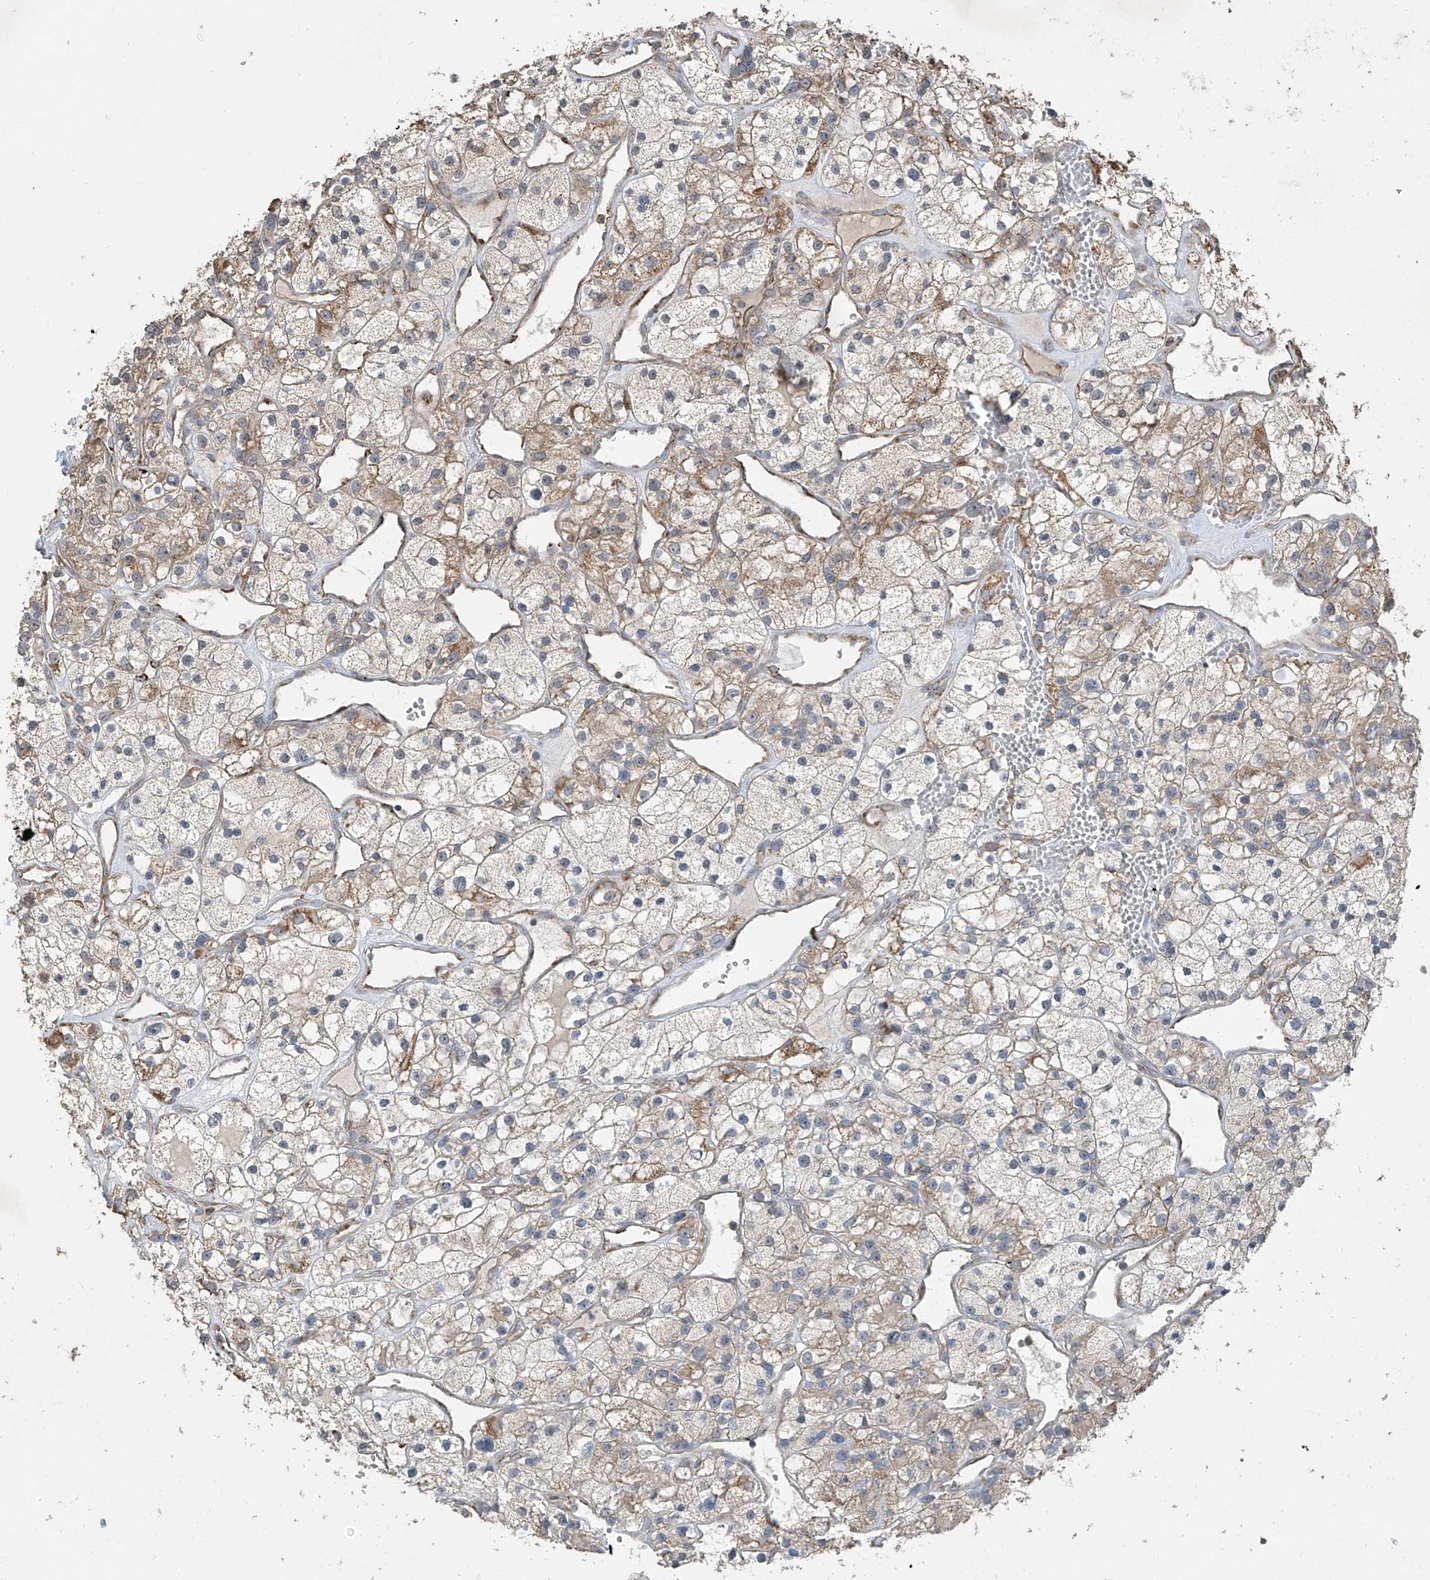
{"staining": {"intensity": "weak", "quantity": "25%-75%", "location": "cytoplasmic/membranous"}, "tissue": "renal cancer", "cell_type": "Tumor cells", "image_type": "cancer", "snomed": [{"axis": "morphology", "description": "Adenocarcinoma, NOS"}, {"axis": "topography", "description": "Kidney"}], "caption": "A brown stain labels weak cytoplasmic/membranous expression of a protein in adenocarcinoma (renal) tumor cells.", "gene": "UQCC1", "patient": {"sex": "female", "age": 57}}